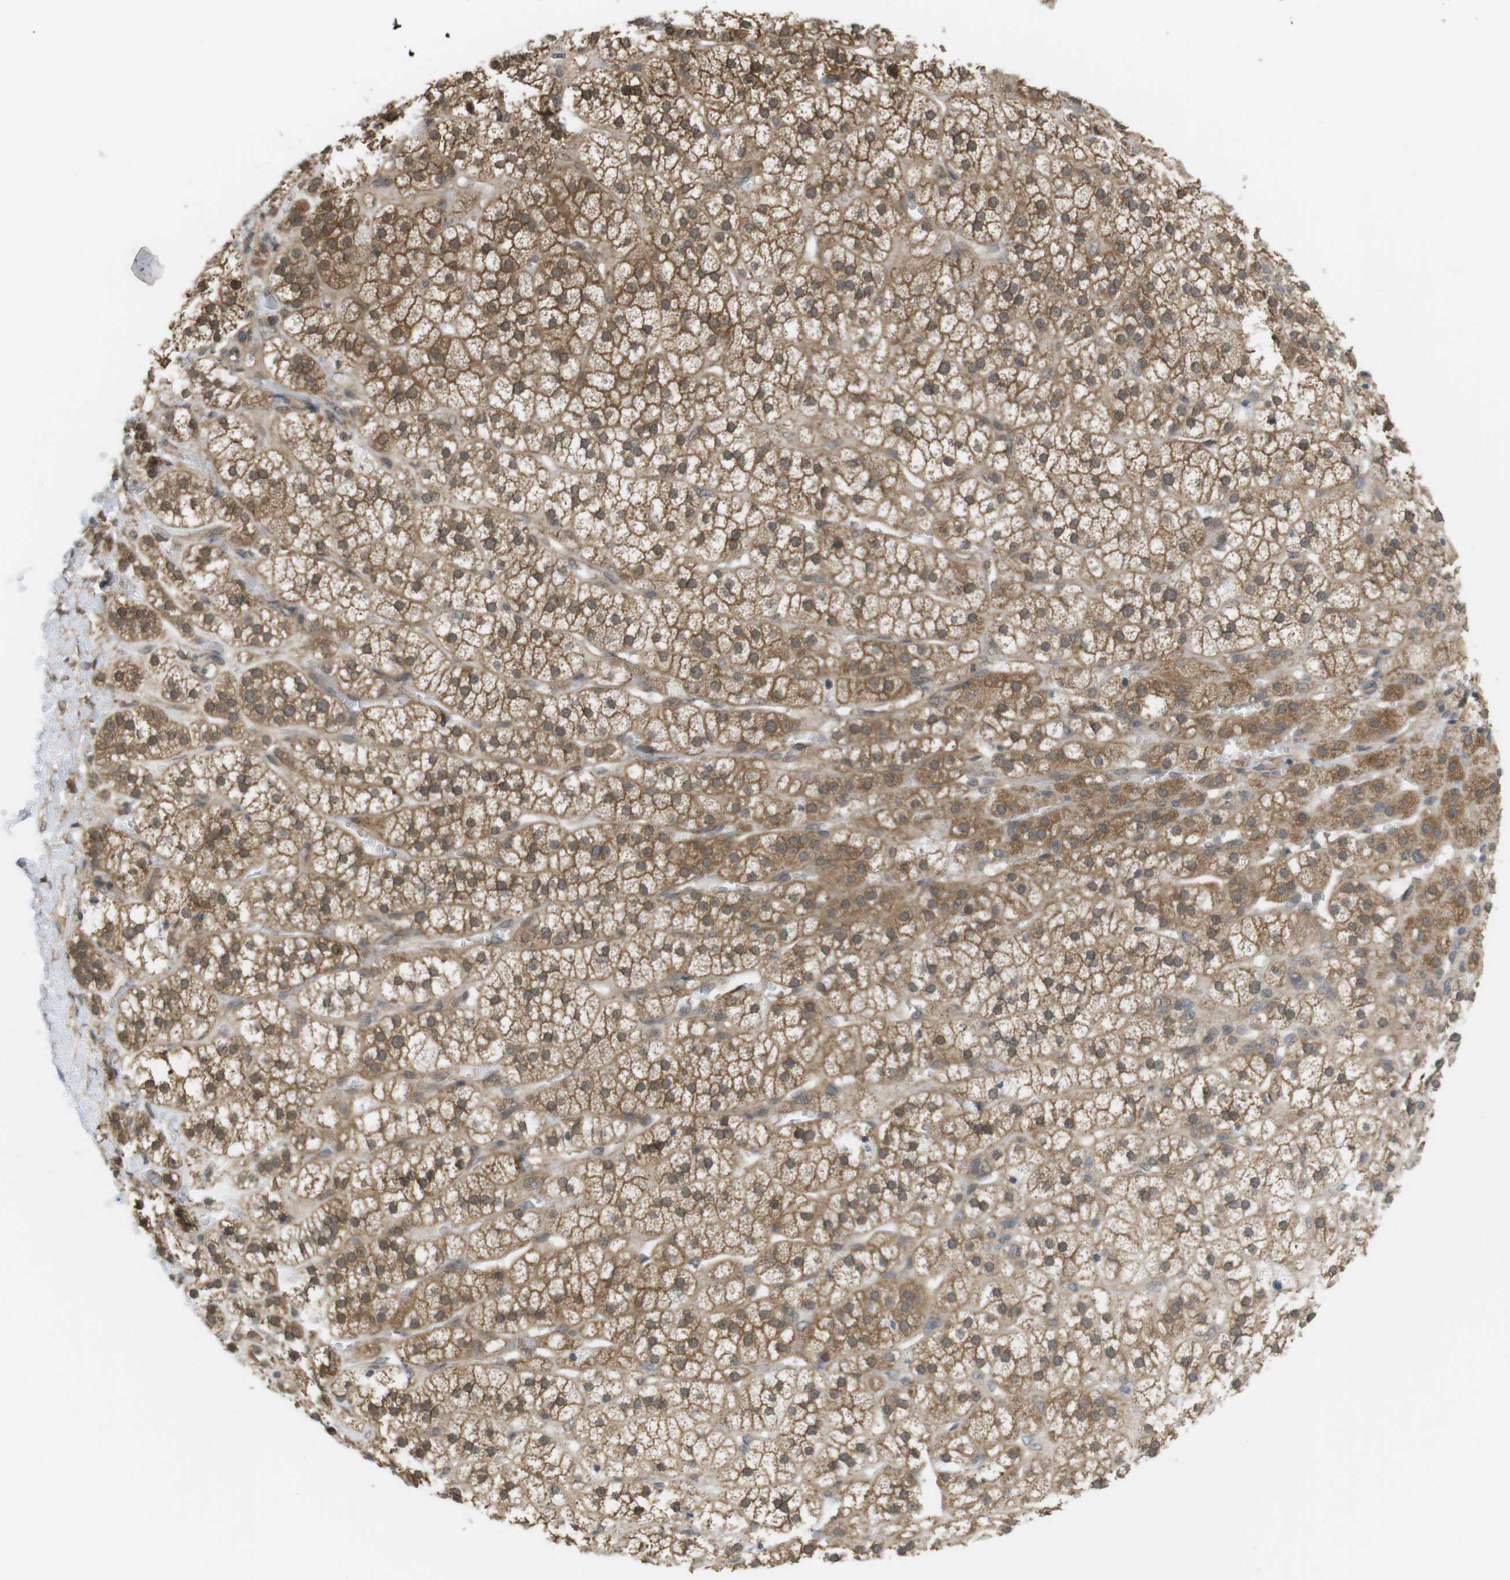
{"staining": {"intensity": "moderate", "quantity": ">75%", "location": "cytoplasmic/membranous"}, "tissue": "adrenal gland", "cell_type": "Glandular cells", "image_type": "normal", "snomed": [{"axis": "morphology", "description": "Normal tissue, NOS"}, {"axis": "topography", "description": "Adrenal gland"}], "caption": "Immunohistochemical staining of normal human adrenal gland displays moderate cytoplasmic/membranous protein staining in about >75% of glandular cells.", "gene": "RNF130", "patient": {"sex": "male", "age": 56}}